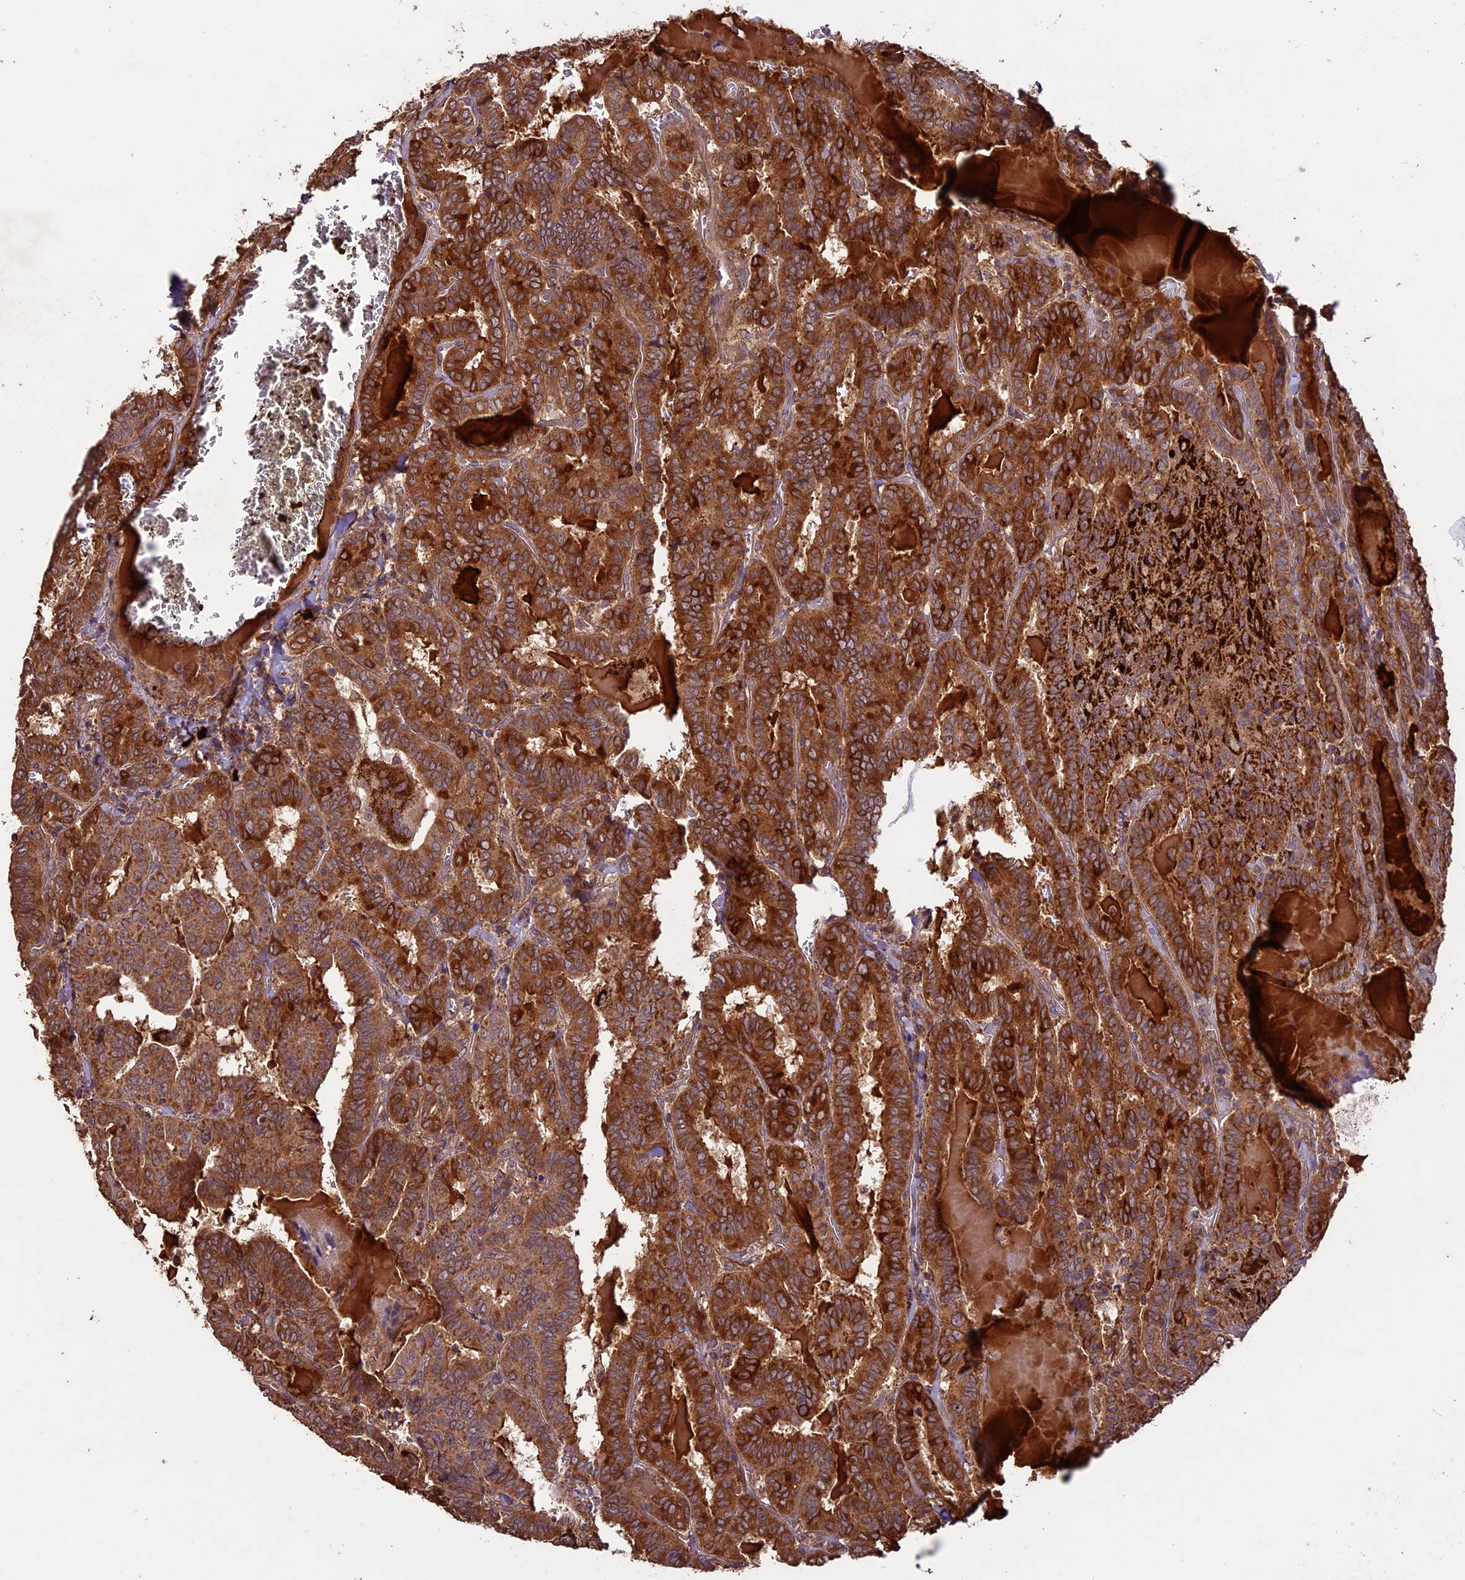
{"staining": {"intensity": "strong", "quantity": ">75%", "location": "cytoplasmic/membranous"}, "tissue": "thyroid cancer", "cell_type": "Tumor cells", "image_type": "cancer", "snomed": [{"axis": "morphology", "description": "Papillary adenocarcinoma, NOS"}, {"axis": "topography", "description": "Thyroid gland"}], "caption": "A histopathology image of human thyroid cancer (papillary adenocarcinoma) stained for a protein displays strong cytoplasmic/membranous brown staining in tumor cells.", "gene": "CRLF1", "patient": {"sex": "female", "age": 72}}